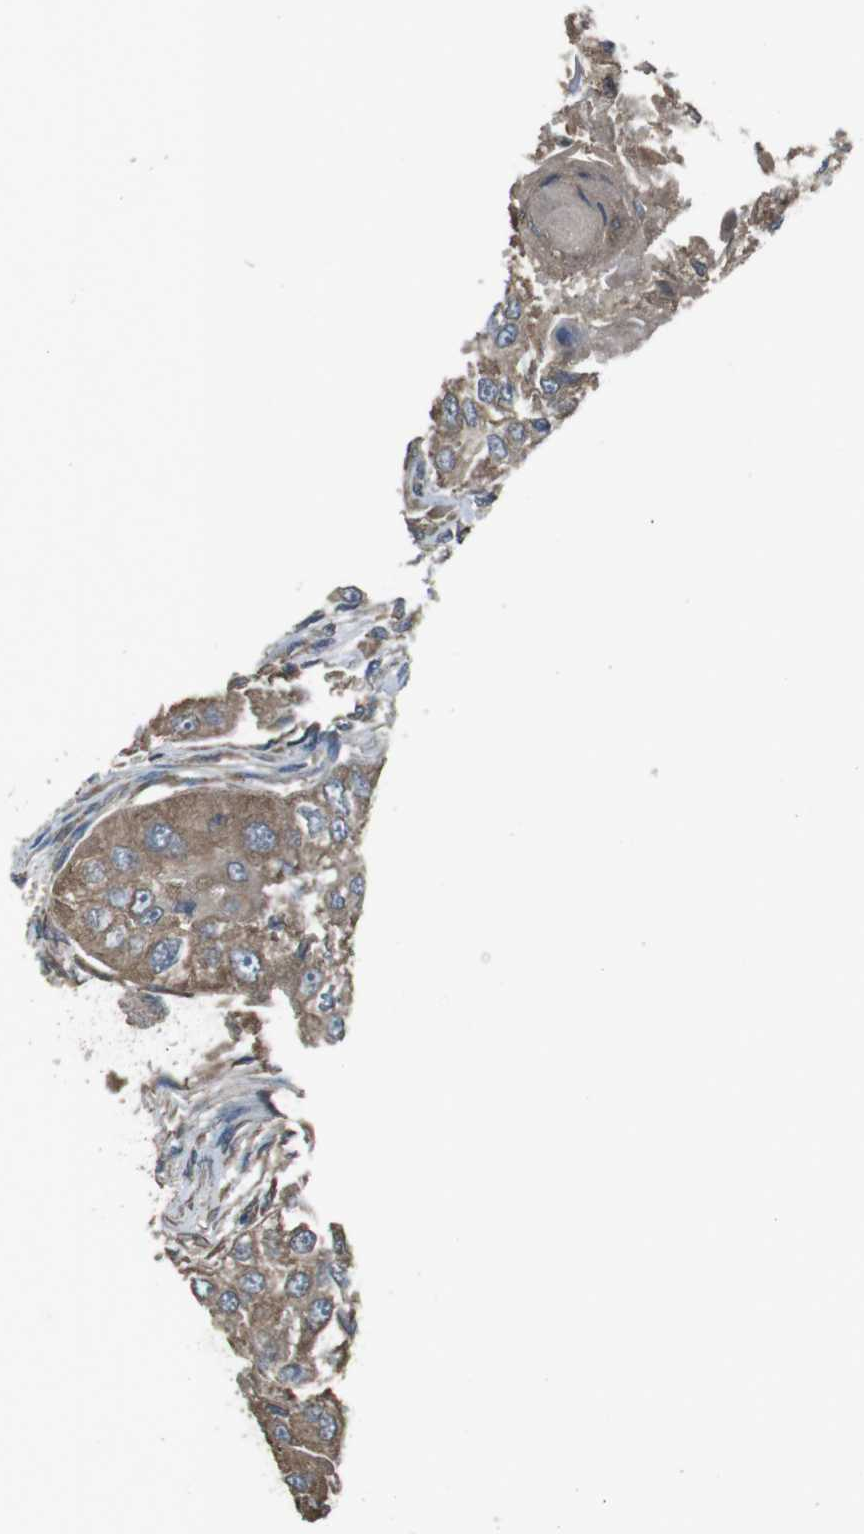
{"staining": {"intensity": "moderate", "quantity": ">75%", "location": "cytoplasmic/membranous"}, "tissue": "head and neck cancer", "cell_type": "Tumor cells", "image_type": "cancer", "snomed": [{"axis": "morphology", "description": "Normal tissue, NOS"}, {"axis": "morphology", "description": "Squamous cell carcinoma, NOS"}, {"axis": "topography", "description": "Skeletal muscle"}, {"axis": "topography", "description": "Head-Neck"}], "caption": "IHC staining of head and neck cancer (squamous cell carcinoma), which exhibits medium levels of moderate cytoplasmic/membranous expression in about >75% of tumor cells indicating moderate cytoplasmic/membranous protein staining. The staining was performed using DAB (brown) for protein detection and nuclei were counterstained in hematoxylin (blue).", "gene": "FUT2", "patient": {"sex": "male", "age": 51}}